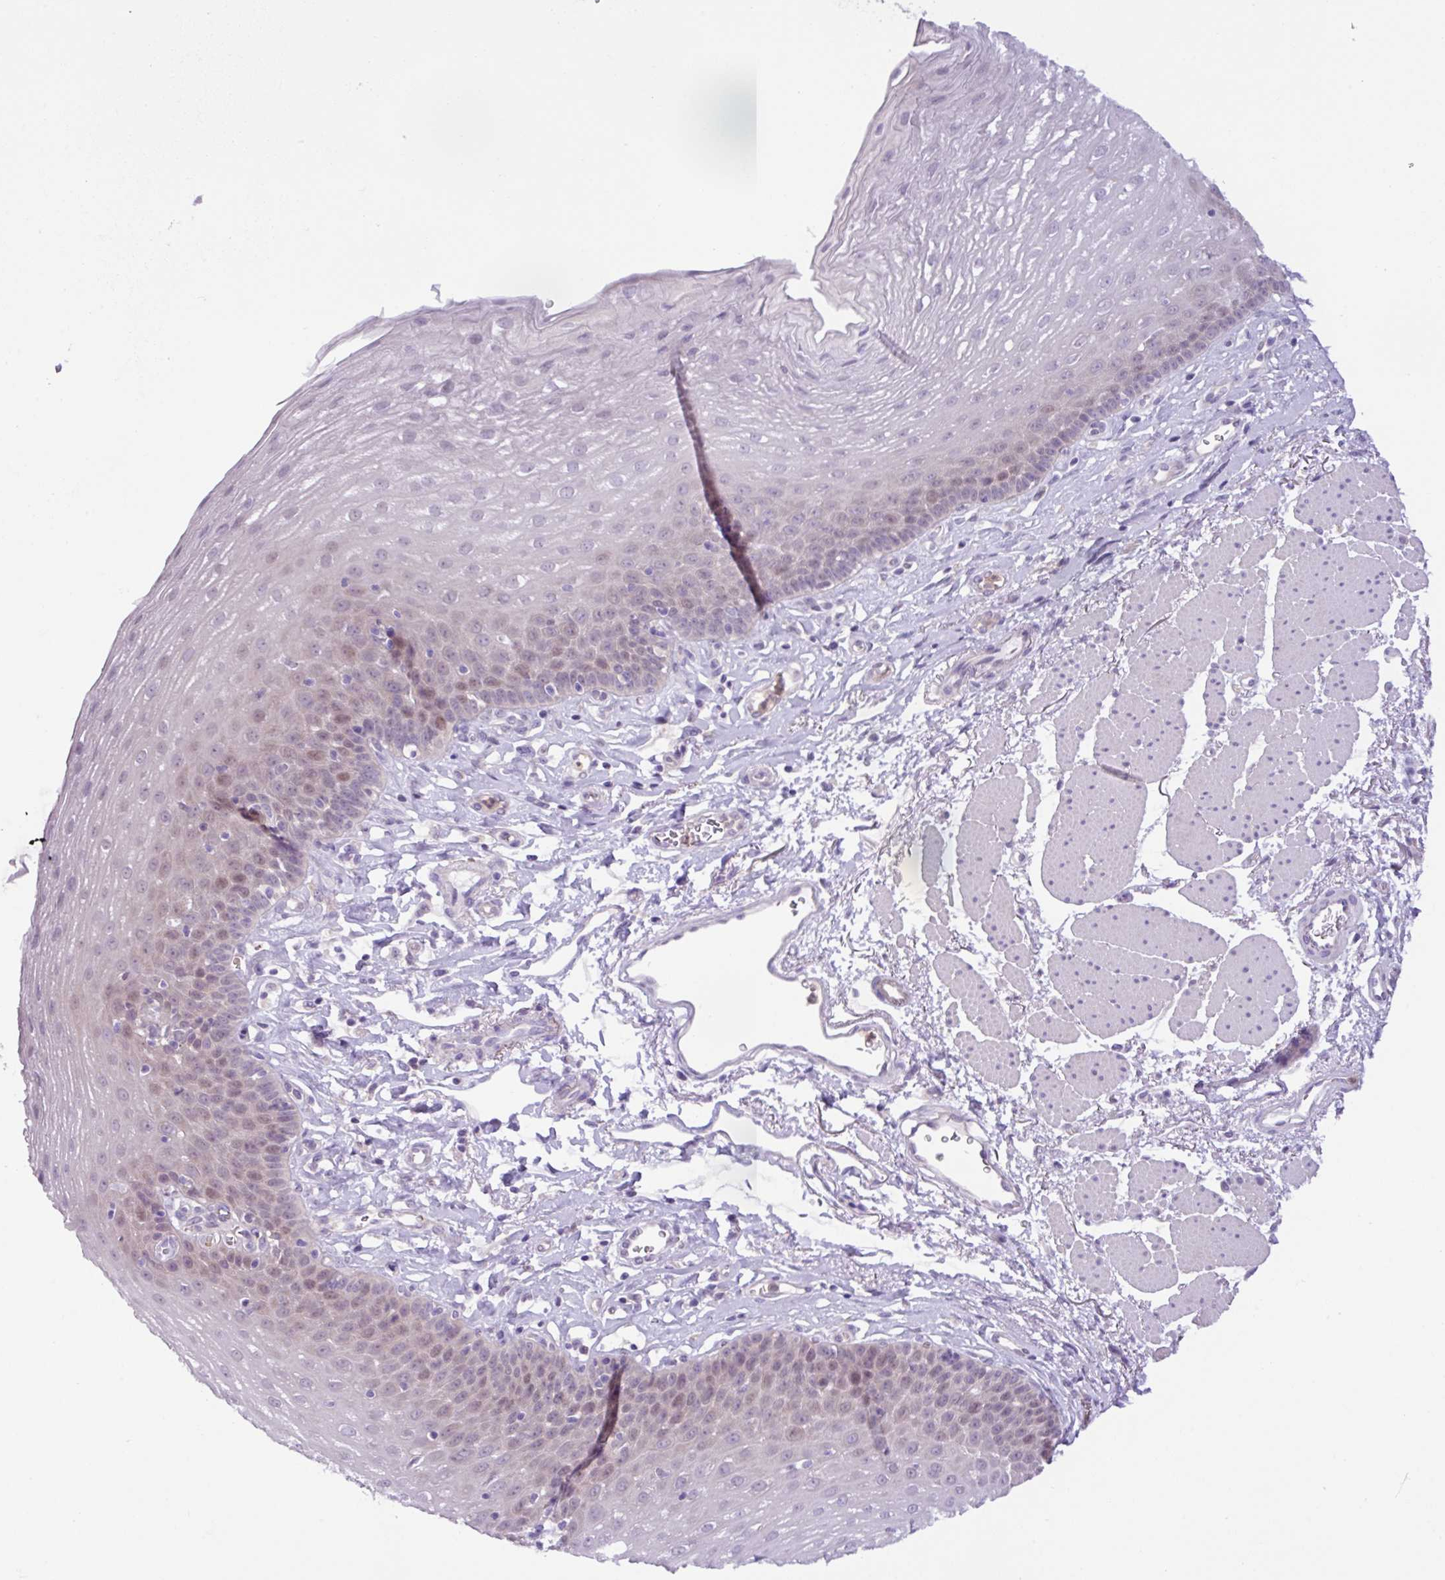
{"staining": {"intensity": "moderate", "quantity": "<25%", "location": "nuclear"}, "tissue": "esophagus", "cell_type": "Squamous epithelial cells", "image_type": "normal", "snomed": [{"axis": "morphology", "description": "Normal tissue, NOS"}, {"axis": "topography", "description": "Esophagus"}], "caption": "The immunohistochemical stain labels moderate nuclear expression in squamous epithelial cells of unremarkable esophagus. The staining was performed using DAB to visualize the protein expression in brown, while the nuclei were stained in blue with hematoxylin (Magnification: 20x).", "gene": "TONSL", "patient": {"sex": "female", "age": 81}}